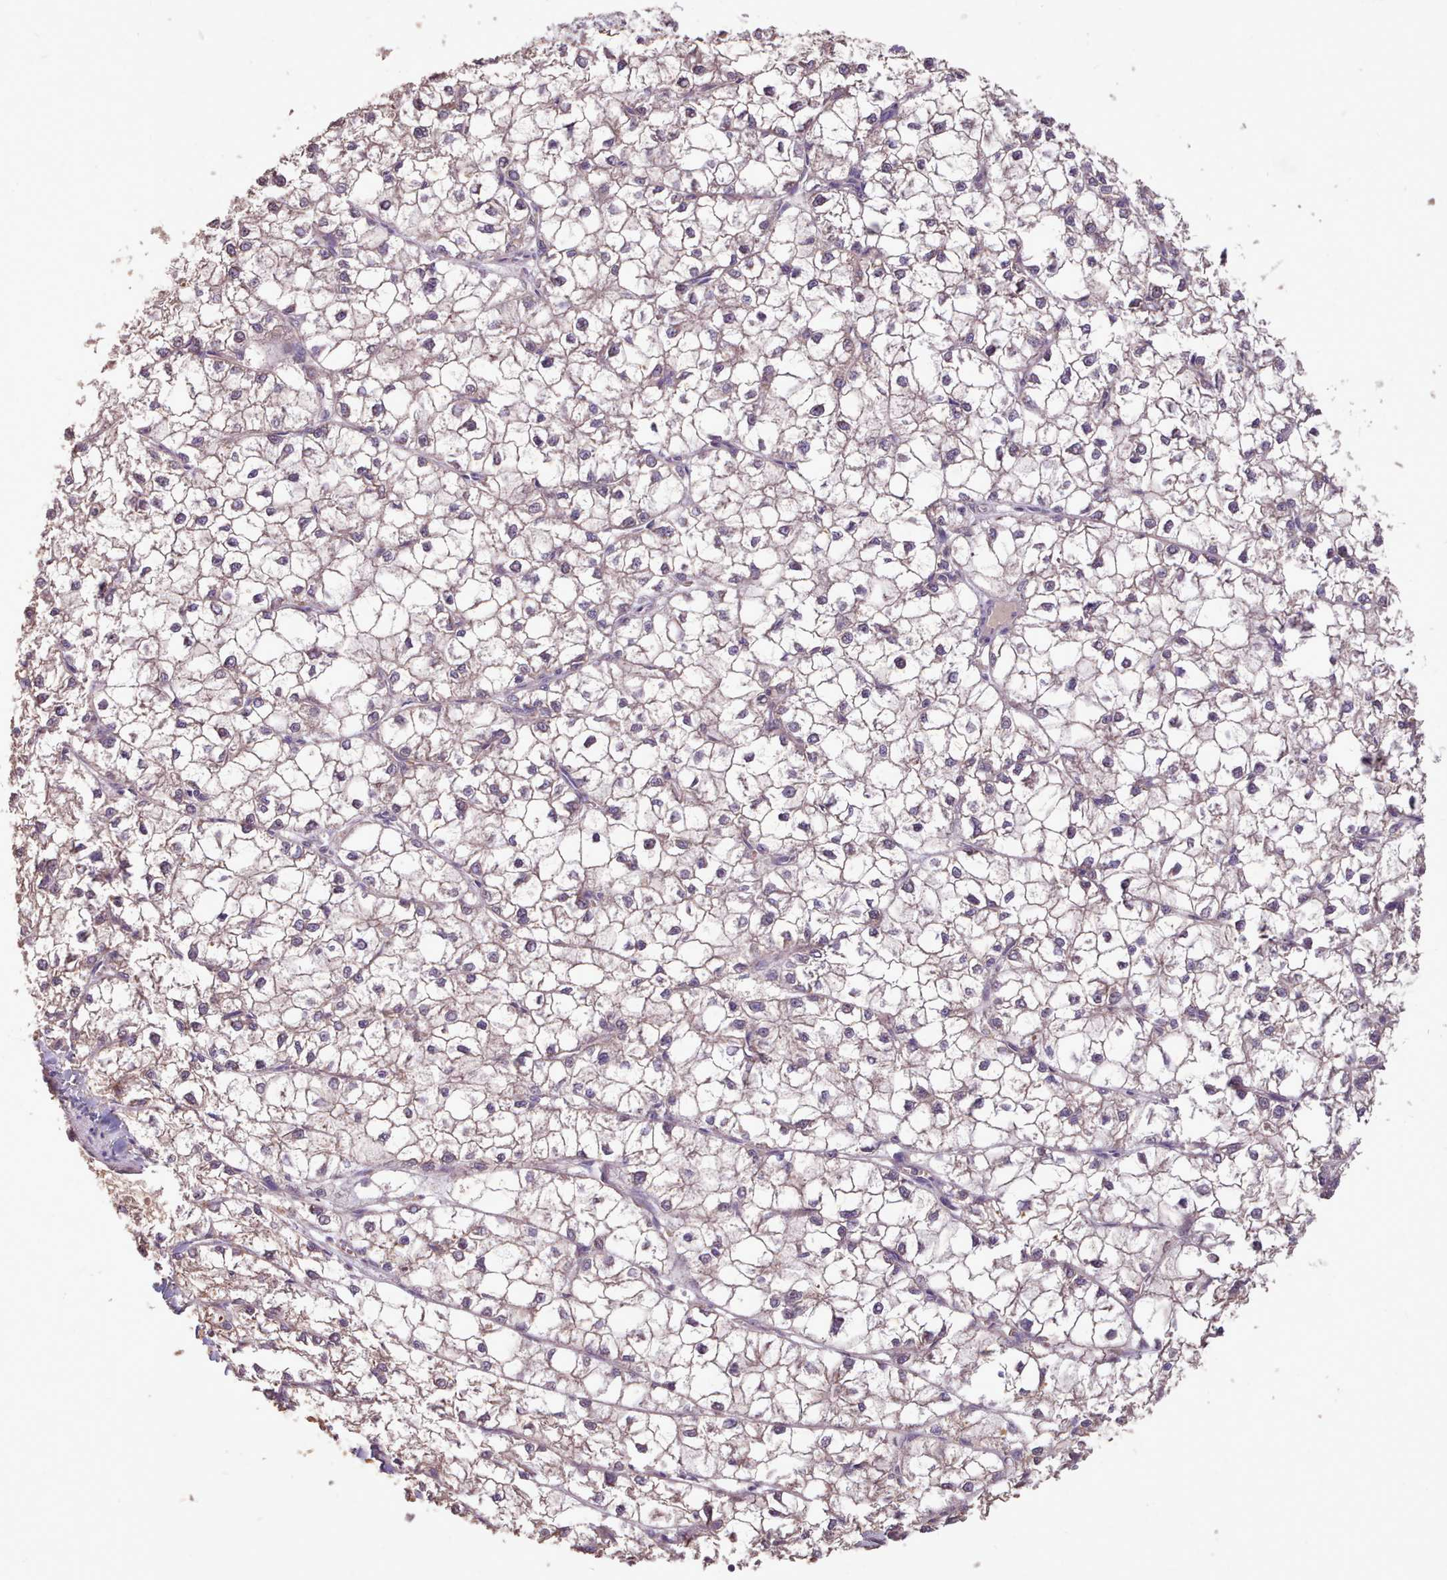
{"staining": {"intensity": "negative", "quantity": "none", "location": "none"}, "tissue": "liver cancer", "cell_type": "Tumor cells", "image_type": "cancer", "snomed": [{"axis": "morphology", "description": "Carcinoma, Hepatocellular, NOS"}, {"axis": "topography", "description": "Liver"}], "caption": "An immunohistochemistry (IHC) micrograph of liver cancer is shown. There is no staining in tumor cells of liver cancer.", "gene": "ZNF607", "patient": {"sex": "female", "age": 43}}